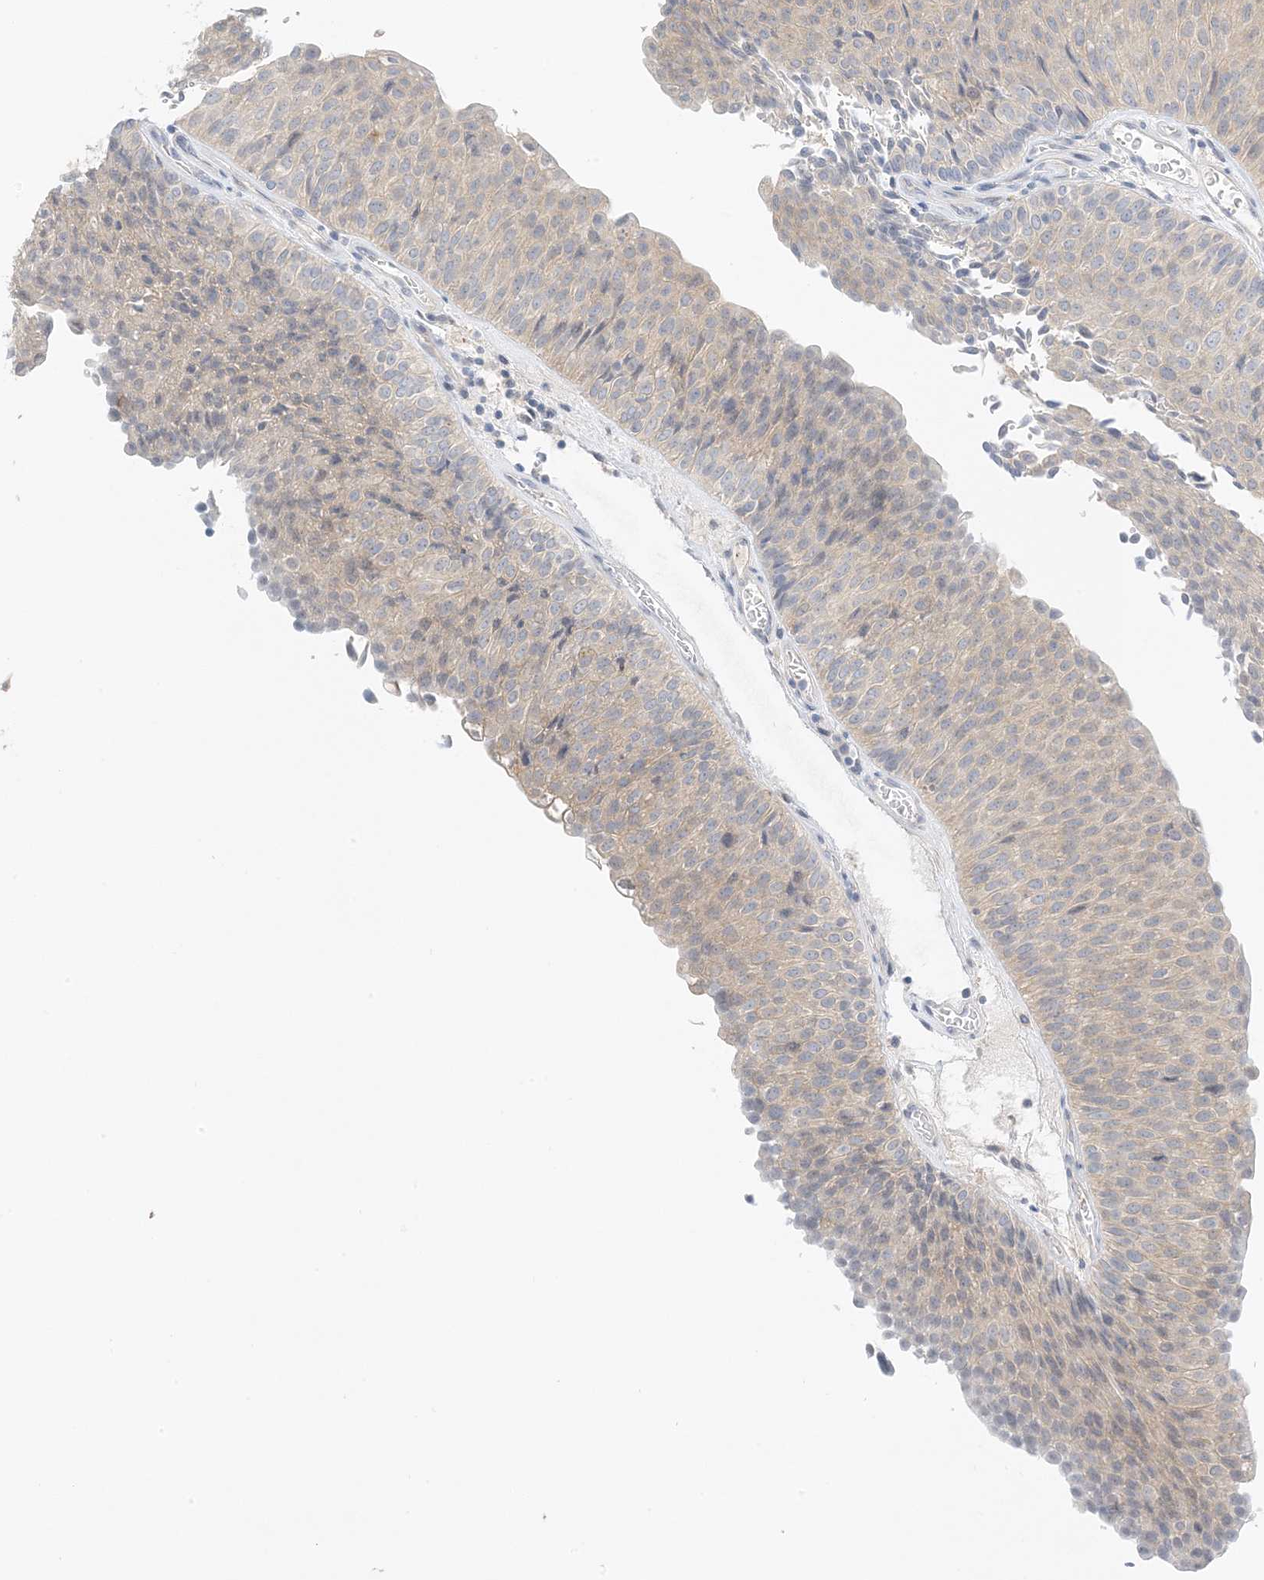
{"staining": {"intensity": "weak", "quantity": "<25%", "location": "cytoplasmic/membranous"}, "tissue": "urothelial cancer", "cell_type": "Tumor cells", "image_type": "cancer", "snomed": [{"axis": "morphology", "description": "Urothelial carcinoma, Low grade"}, {"axis": "topography", "description": "Urinary bladder"}], "caption": "This is a micrograph of IHC staining of low-grade urothelial carcinoma, which shows no positivity in tumor cells.", "gene": "KIFBP", "patient": {"sex": "male", "age": 78}}